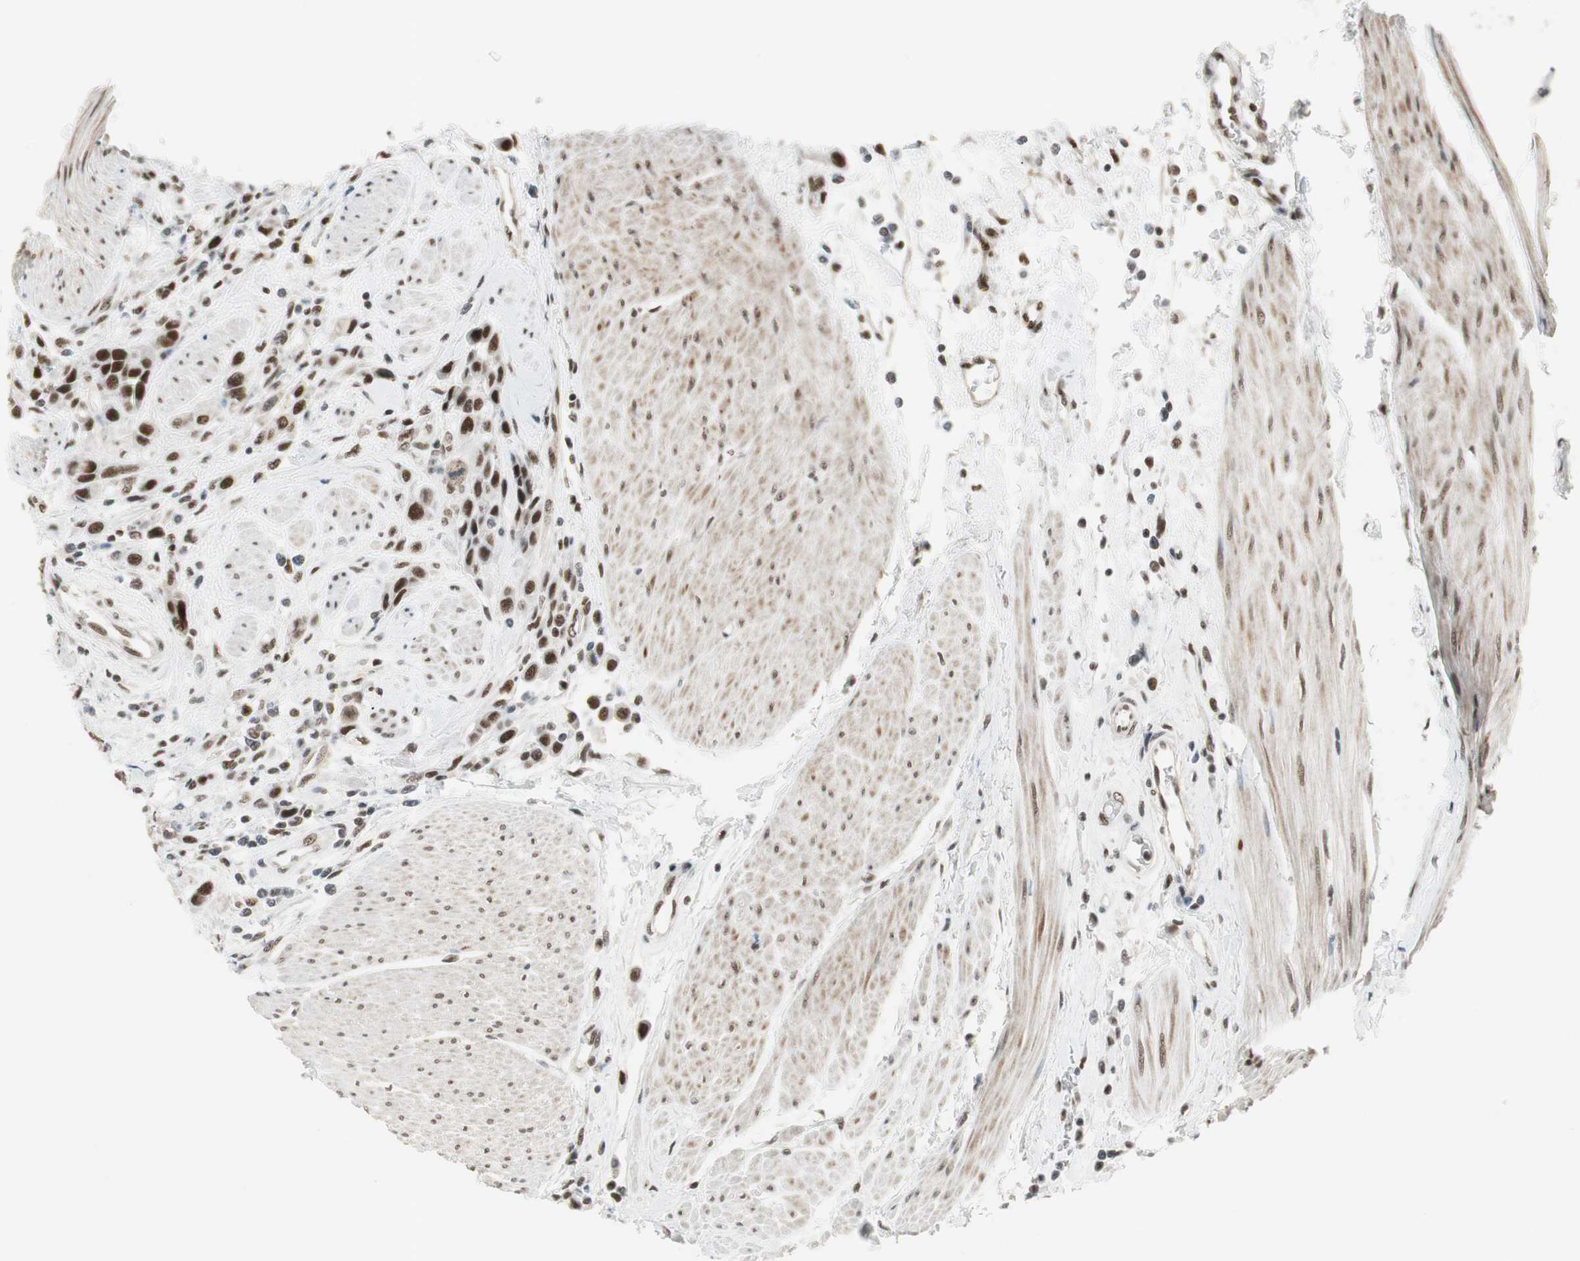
{"staining": {"intensity": "strong", "quantity": ">75%", "location": "nuclear"}, "tissue": "urothelial cancer", "cell_type": "Tumor cells", "image_type": "cancer", "snomed": [{"axis": "morphology", "description": "Urothelial carcinoma, High grade"}, {"axis": "topography", "description": "Urinary bladder"}], "caption": "Immunohistochemical staining of human urothelial carcinoma (high-grade) exhibits high levels of strong nuclear expression in approximately >75% of tumor cells. (IHC, brightfield microscopy, high magnification).", "gene": "RTF1", "patient": {"sex": "male", "age": 50}}